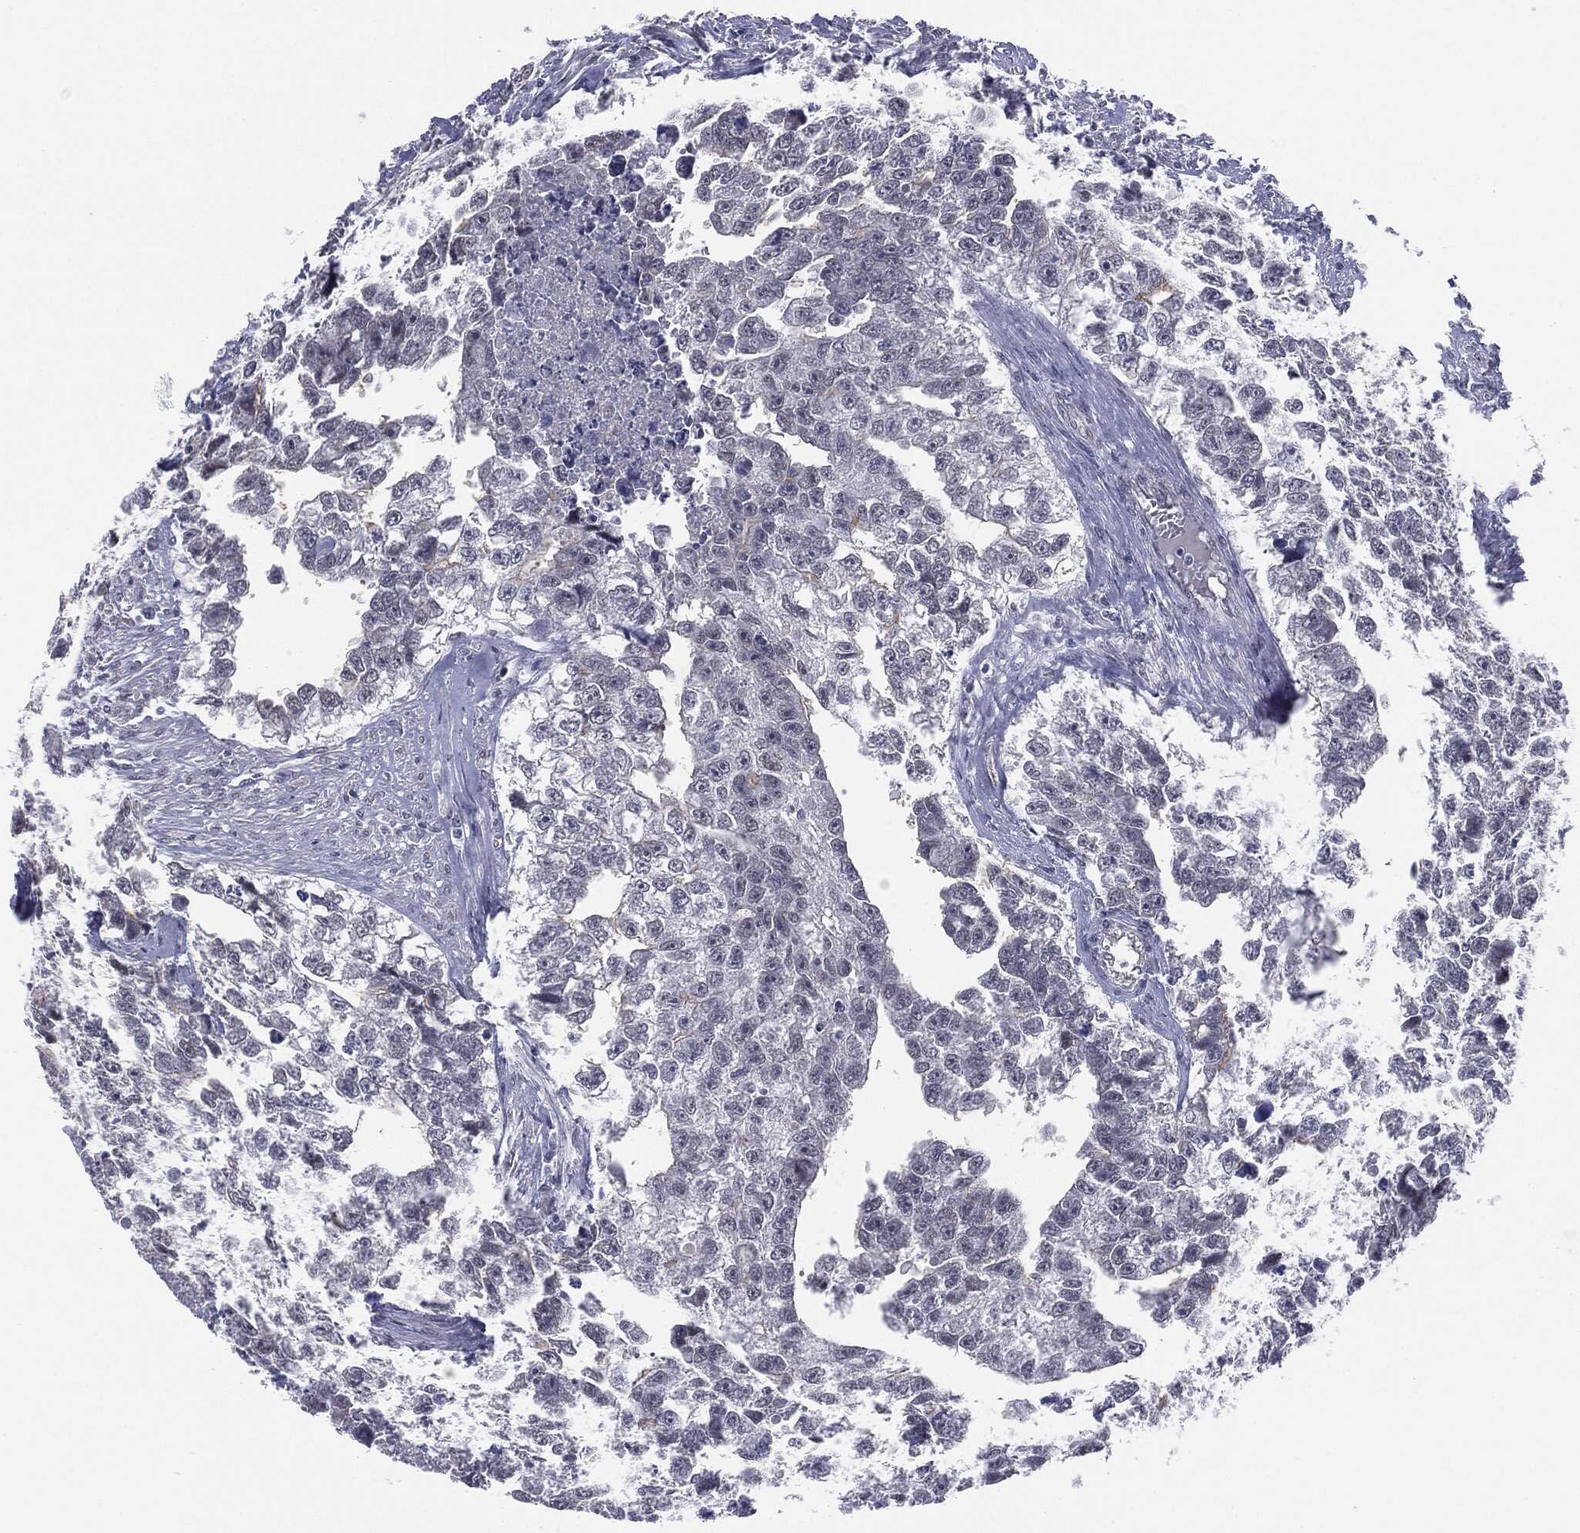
{"staining": {"intensity": "negative", "quantity": "none", "location": "none"}, "tissue": "testis cancer", "cell_type": "Tumor cells", "image_type": "cancer", "snomed": [{"axis": "morphology", "description": "Carcinoma, Embryonal, NOS"}, {"axis": "morphology", "description": "Teratoma, malignant, NOS"}, {"axis": "topography", "description": "Testis"}], "caption": "Testis embryonal carcinoma was stained to show a protein in brown. There is no significant staining in tumor cells. The staining was performed using DAB to visualize the protein expression in brown, while the nuclei were stained in blue with hematoxylin (Magnification: 20x).", "gene": "SLC5A5", "patient": {"sex": "male", "age": 44}}